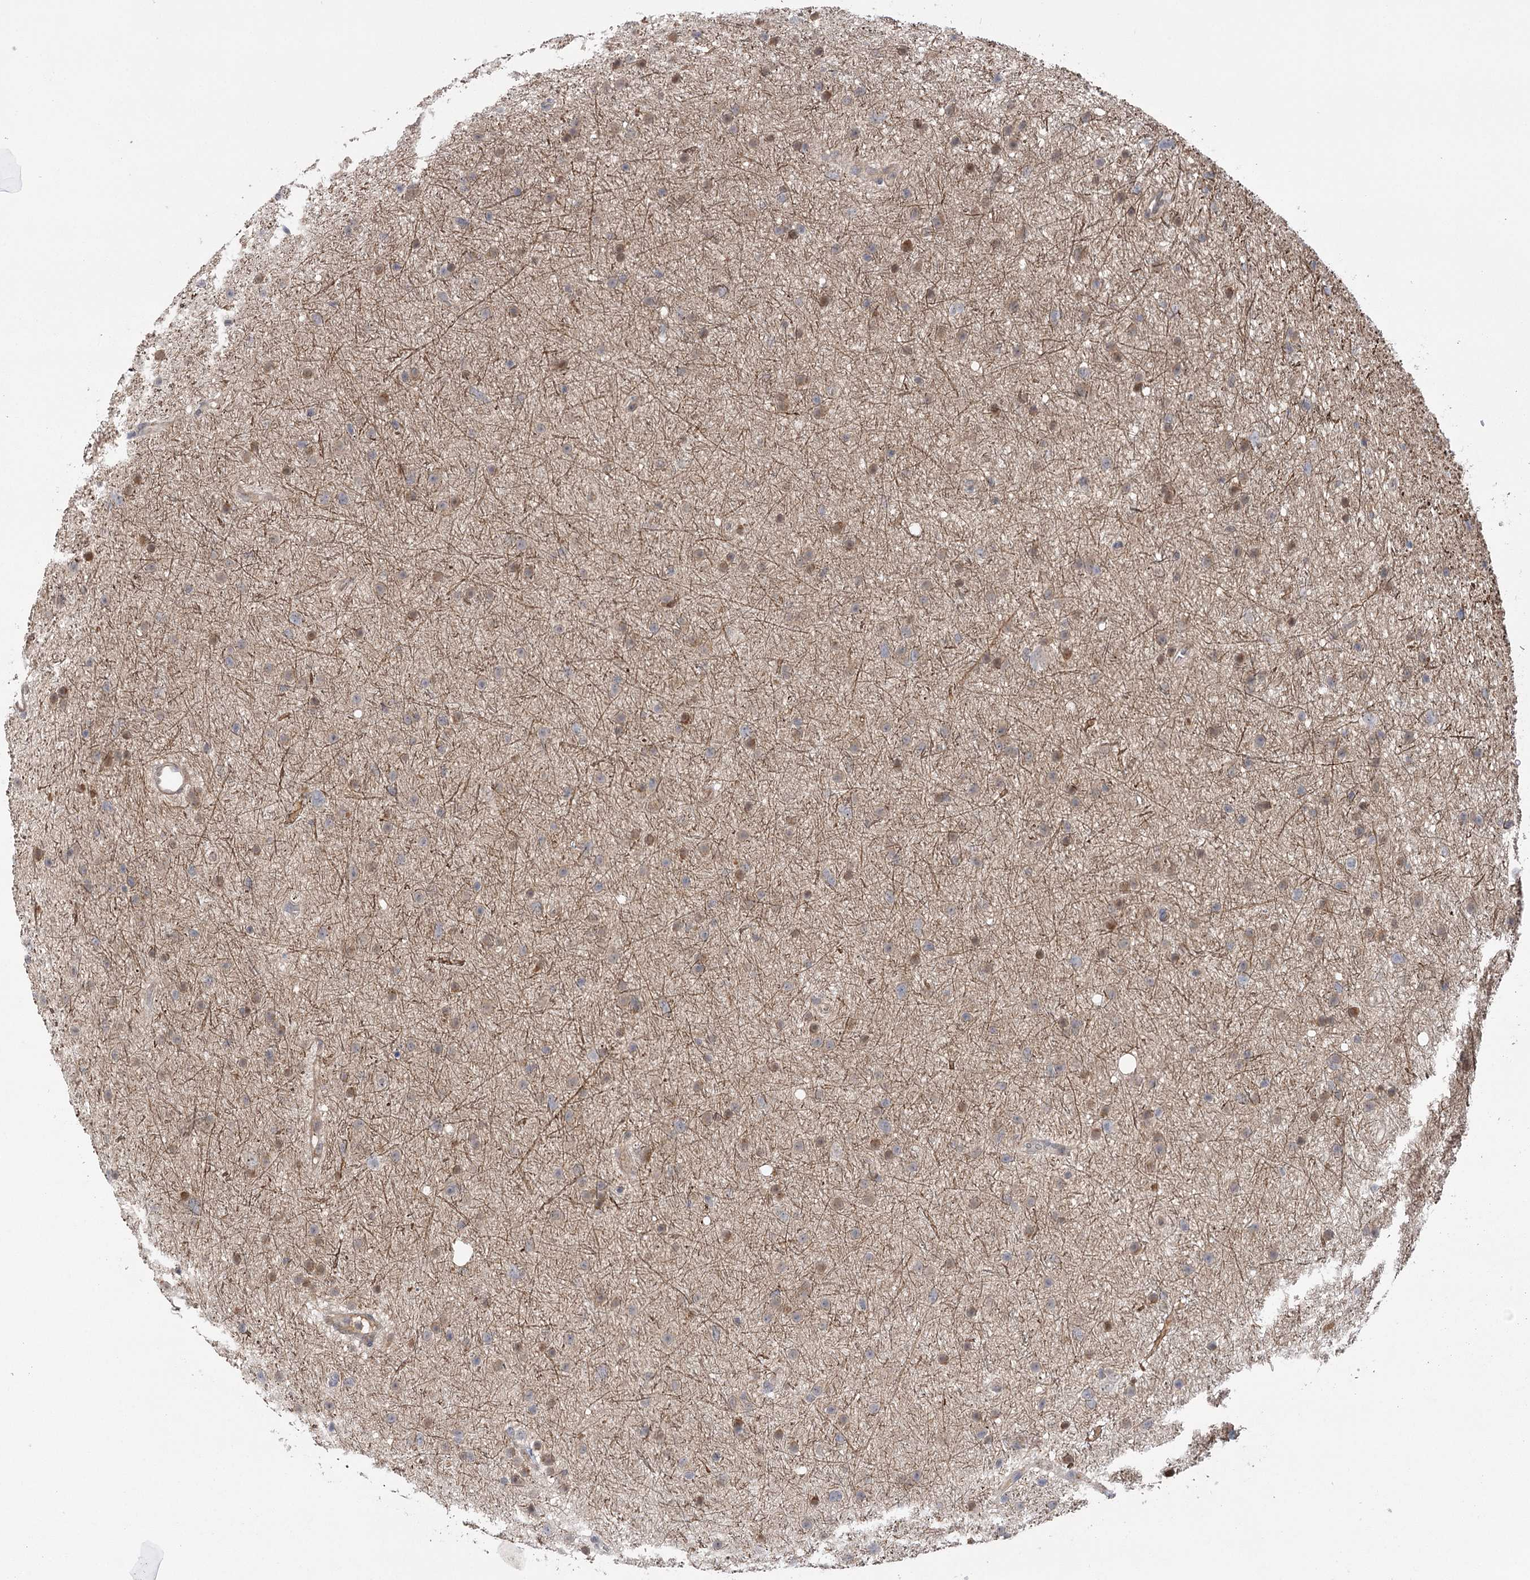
{"staining": {"intensity": "weak", "quantity": "25%-75%", "location": "cytoplasmic/membranous"}, "tissue": "glioma", "cell_type": "Tumor cells", "image_type": "cancer", "snomed": [{"axis": "morphology", "description": "Glioma, malignant, Low grade"}, {"axis": "topography", "description": "Cerebral cortex"}], "caption": "Immunohistochemistry image of human malignant low-grade glioma stained for a protein (brown), which demonstrates low levels of weak cytoplasmic/membranous staining in about 25%-75% of tumor cells.", "gene": "KCNN2", "patient": {"sex": "female", "age": 39}}